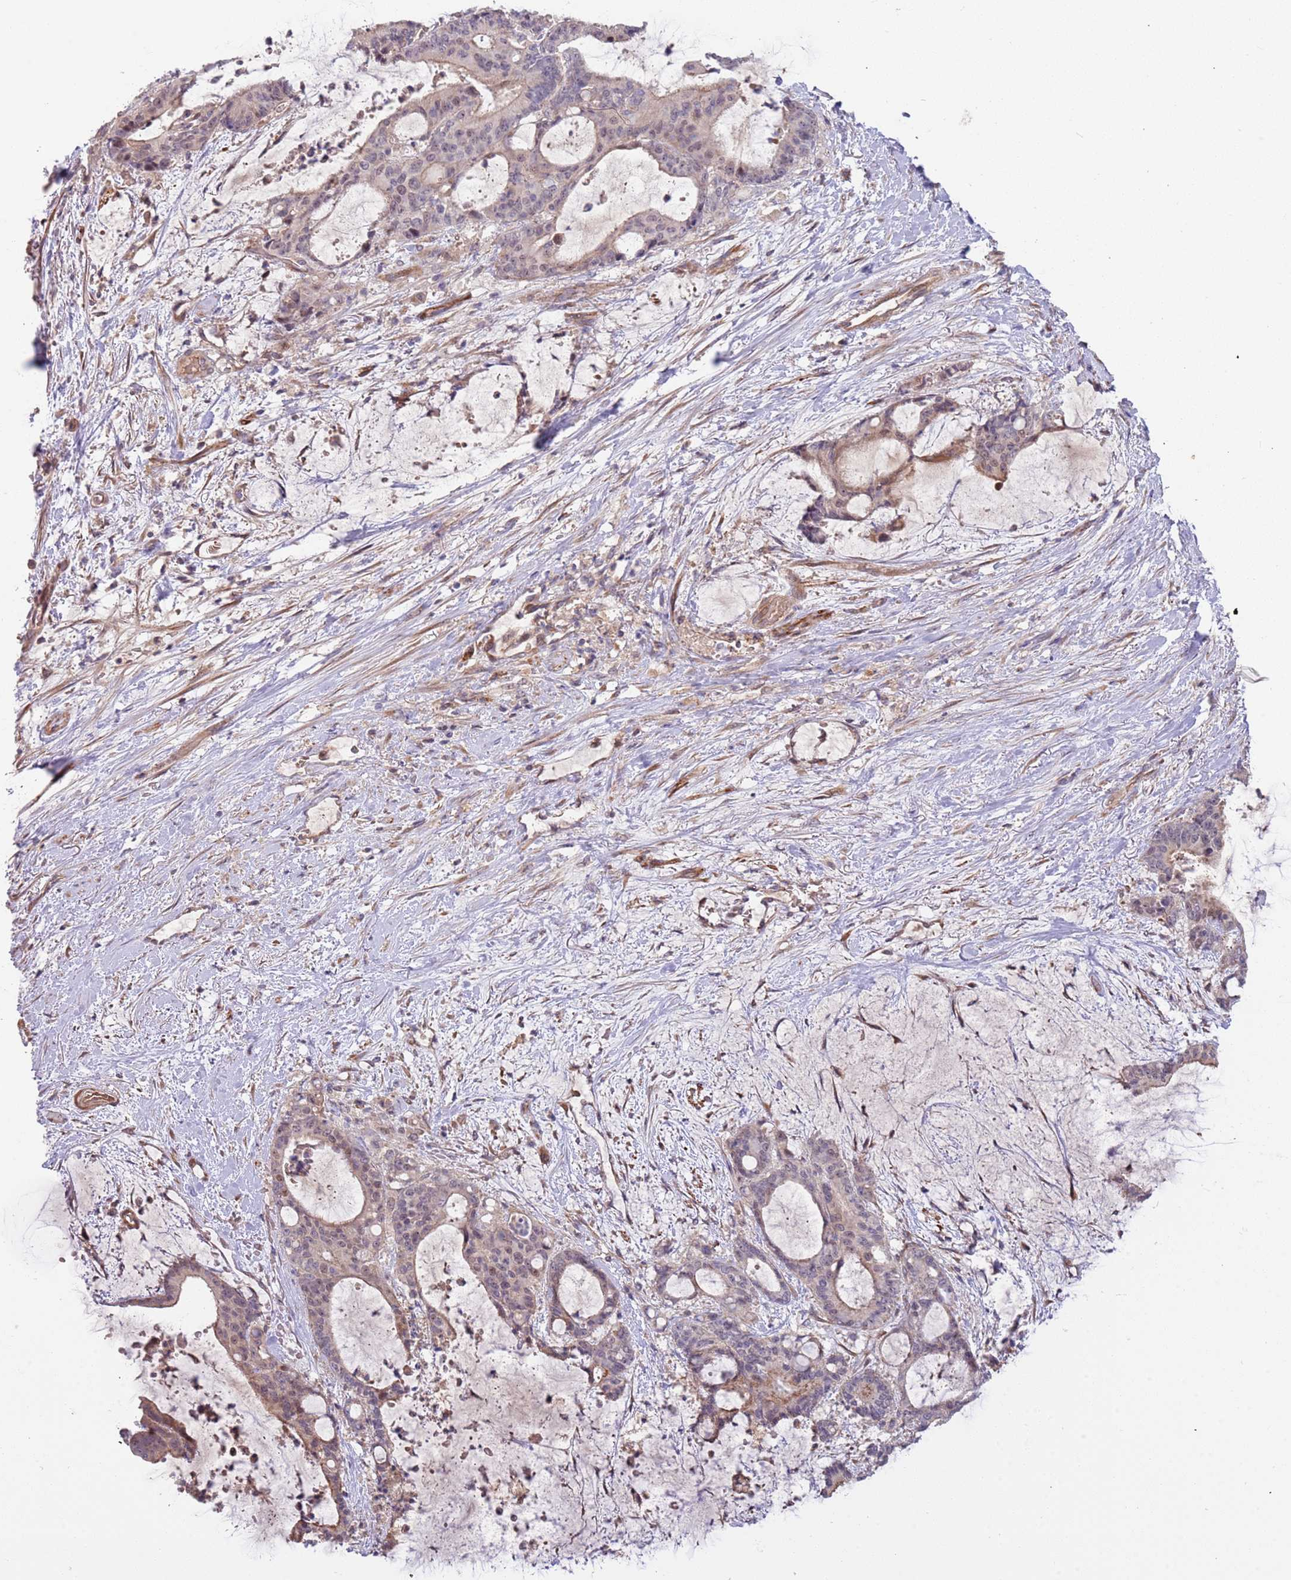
{"staining": {"intensity": "weak", "quantity": "25%-75%", "location": "cytoplasmic/membranous,nuclear"}, "tissue": "liver cancer", "cell_type": "Tumor cells", "image_type": "cancer", "snomed": [{"axis": "morphology", "description": "Normal tissue, NOS"}, {"axis": "morphology", "description": "Cholangiocarcinoma"}, {"axis": "topography", "description": "Liver"}, {"axis": "topography", "description": "Peripheral nerve tissue"}], "caption": "A low amount of weak cytoplasmic/membranous and nuclear staining is seen in approximately 25%-75% of tumor cells in cholangiocarcinoma (liver) tissue. The protein of interest is stained brown, and the nuclei are stained in blue (DAB IHC with brightfield microscopy, high magnification).", "gene": "TRAPPC6B", "patient": {"sex": "female", "age": 73}}